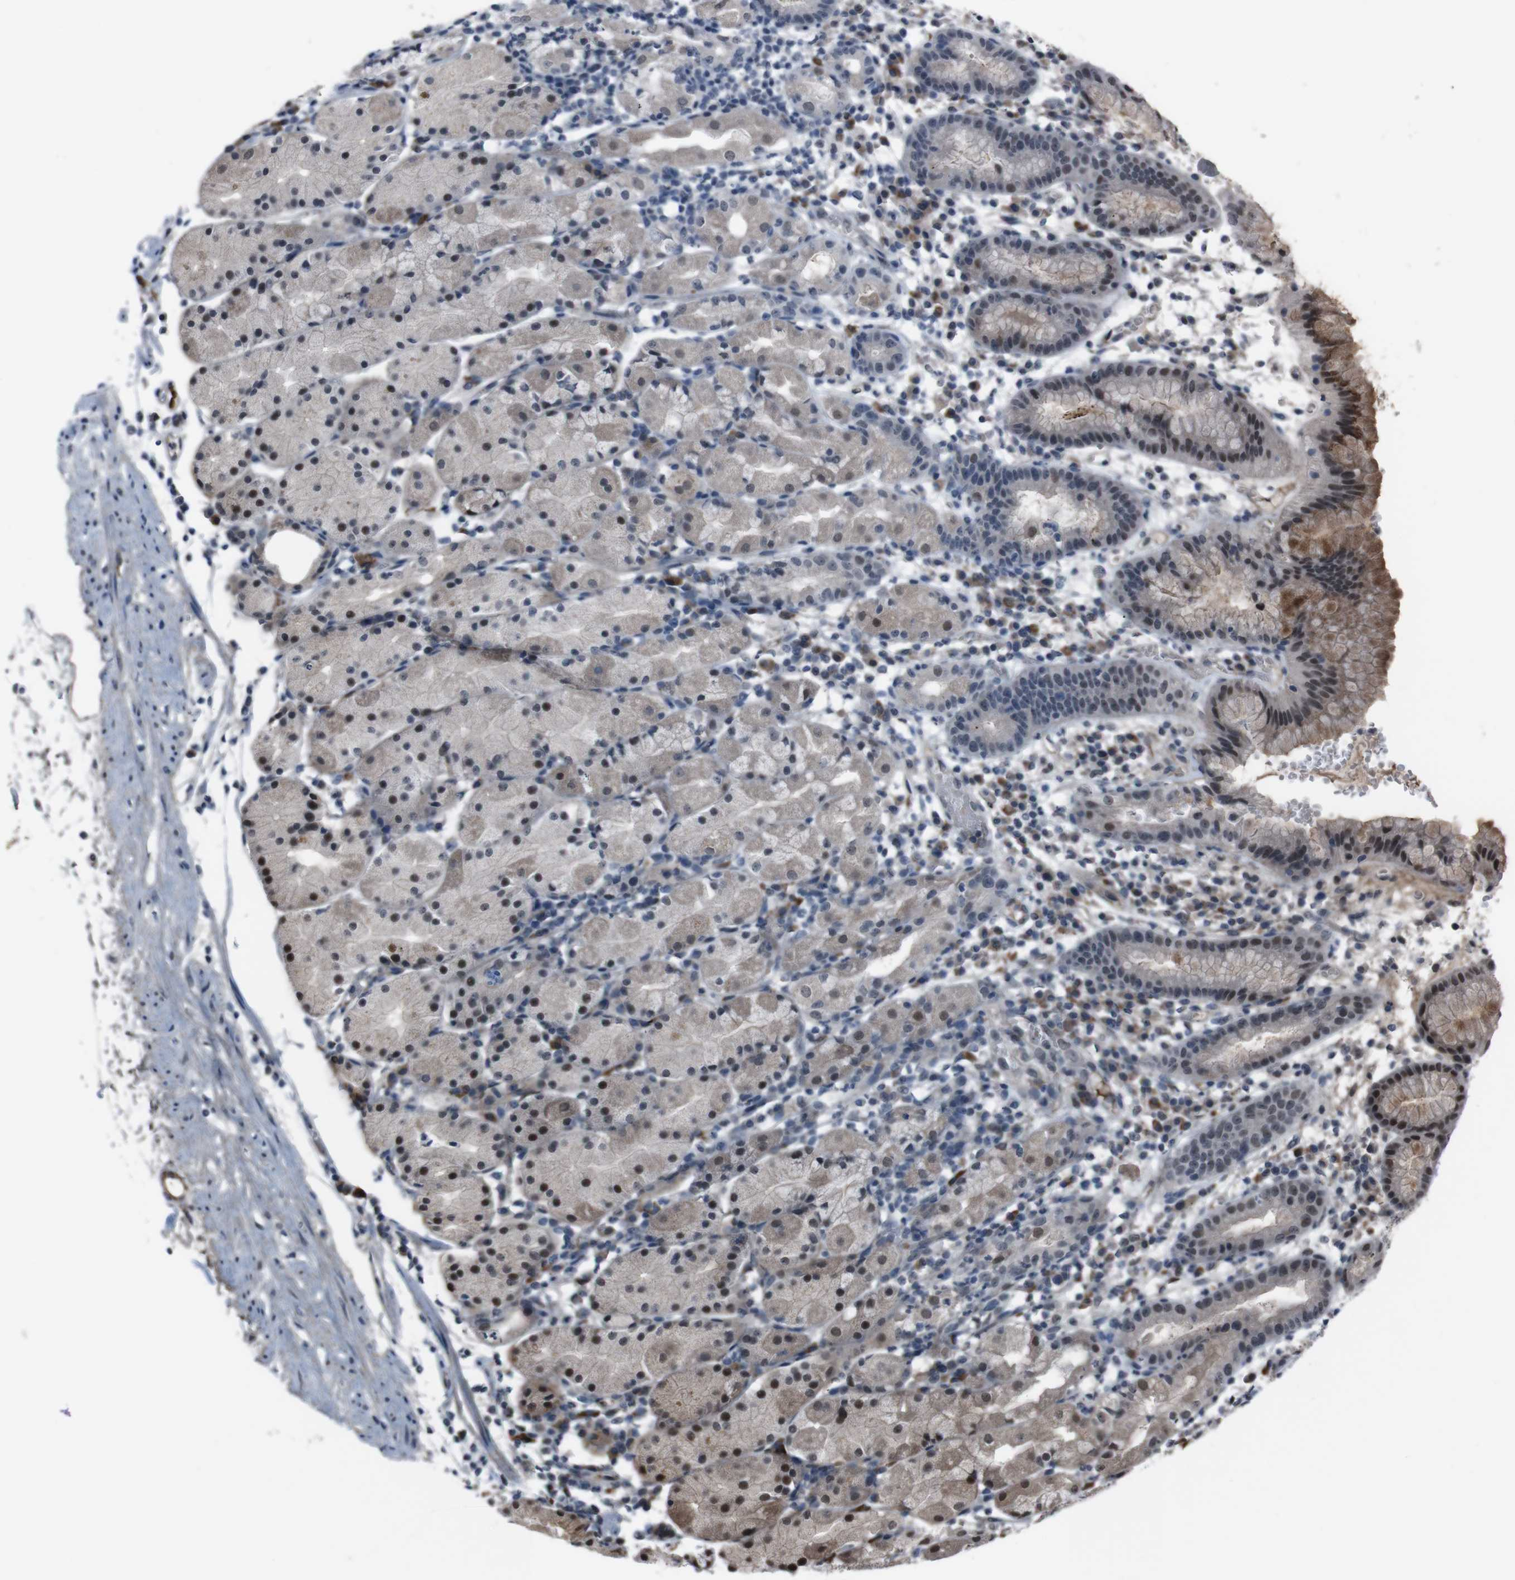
{"staining": {"intensity": "strong", "quantity": "25%-75%", "location": "cytoplasmic/membranous,nuclear"}, "tissue": "stomach", "cell_type": "Glandular cells", "image_type": "normal", "snomed": [{"axis": "morphology", "description": "Normal tissue, NOS"}, {"axis": "topography", "description": "Stomach"}, {"axis": "topography", "description": "Stomach, lower"}], "caption": "Stomach was stained to show a protein in brown. There is high levels of strong cytoplasmic/membranous,nuclear staining in about 25%-75% of glandular cells. The protein is stained brown, and the nuclei are stained in blue (DAB IHC with brightfield microscopy, high magnification).", "gene": "SS18L1", "patient": {"sex": "female", "age": 75}}